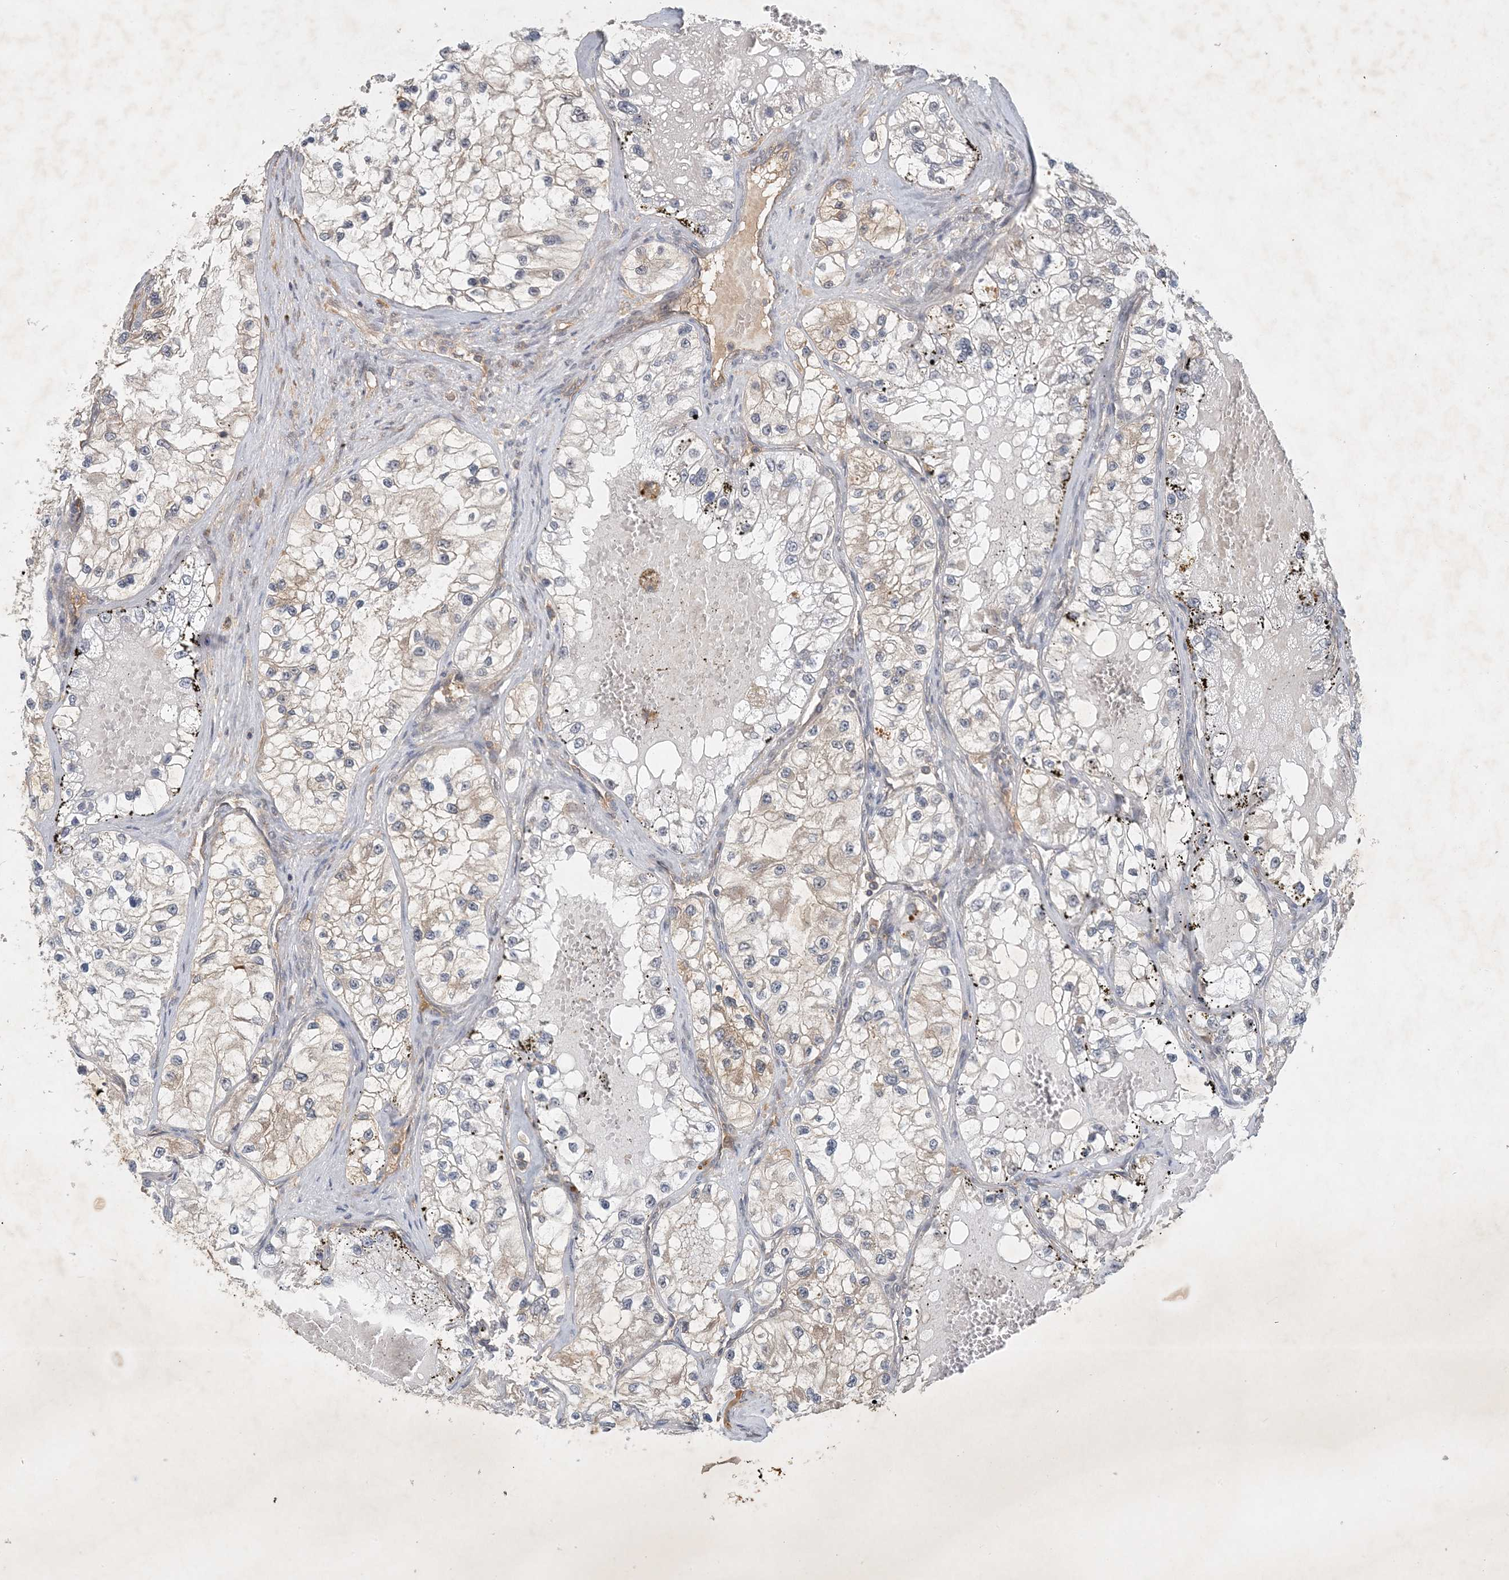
{"staining": {"intensity": "negative", "quantity": "none", "location": "none"}, "tissue": "renal cancer", "cell_type": "Tumor cells", "image_type": "cancer", "snomed": [{"axis": "morphology", "description": "Adenocarcinoma, NOS"}, {"axis": "topography", "description": "Kidney"}], "caption": "Tumor cells are negative for protein expression in human adenocarcinoma (renal).", "gene": "ZCCHC4", "patient": {"sex": "female", "age": 57}}